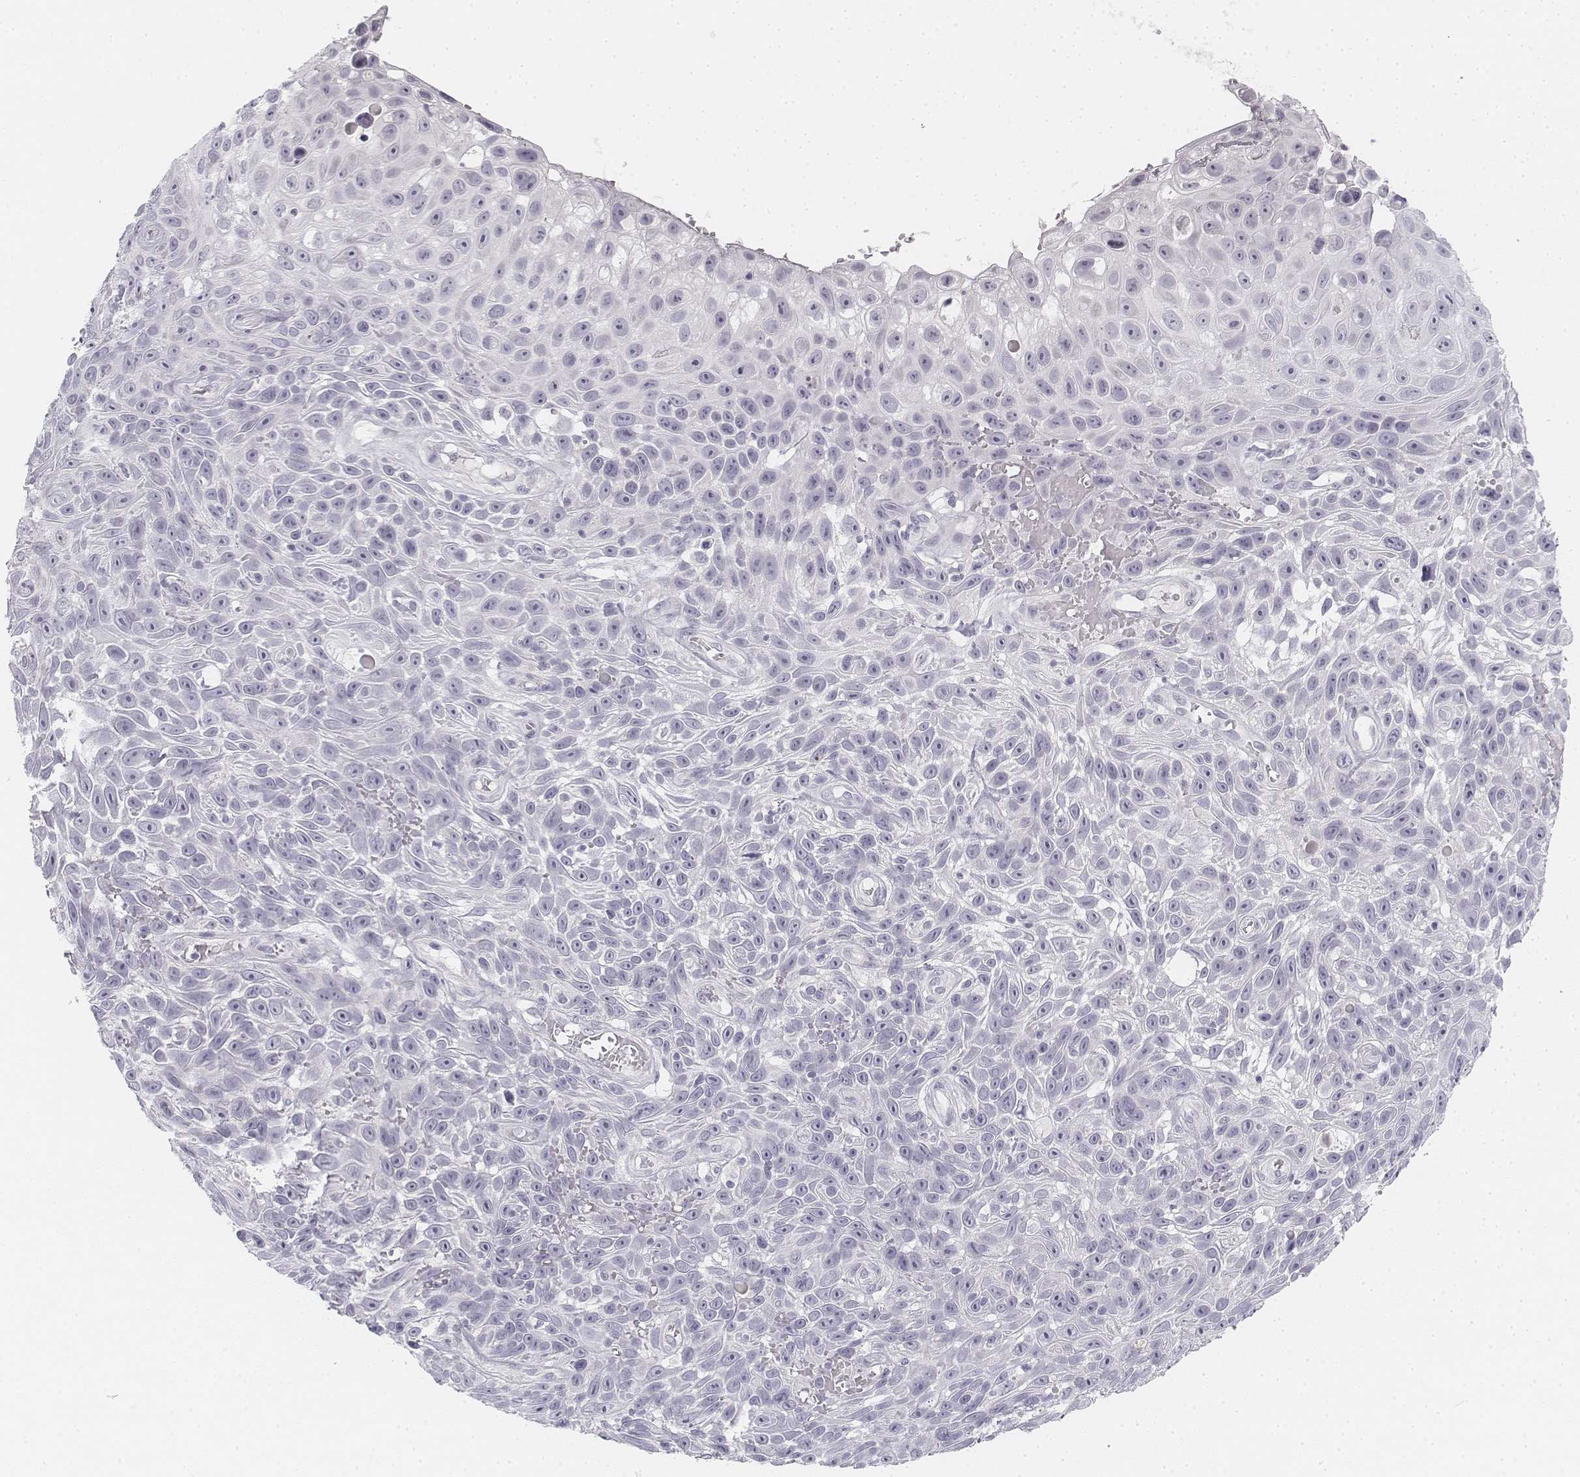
{"staining": {"intensity": "negative", "quantity": "none", "location": "none"}, "tissue": "skin cancer", "cell_type": "Tumor cells", "image_type": "cancer", "snomed": [{"axis": "morphology", "description": "Squamous cell carcinoma, NOS"}, {"axis": "topography", "description": "Skin"}], "caption": "The immunohistochemistry histopathology image has no significant positivity in tumor cells of squamous cell carcinoma (skin) tissue. (Stains: DAB (3,3'-diaminobenzidine) IHC with hematoxylin counter stain, Microscopy: brightfield microscopy at high magnification).", "gene": "KRT25", "patient": {"sex": "male", "age": 82}}